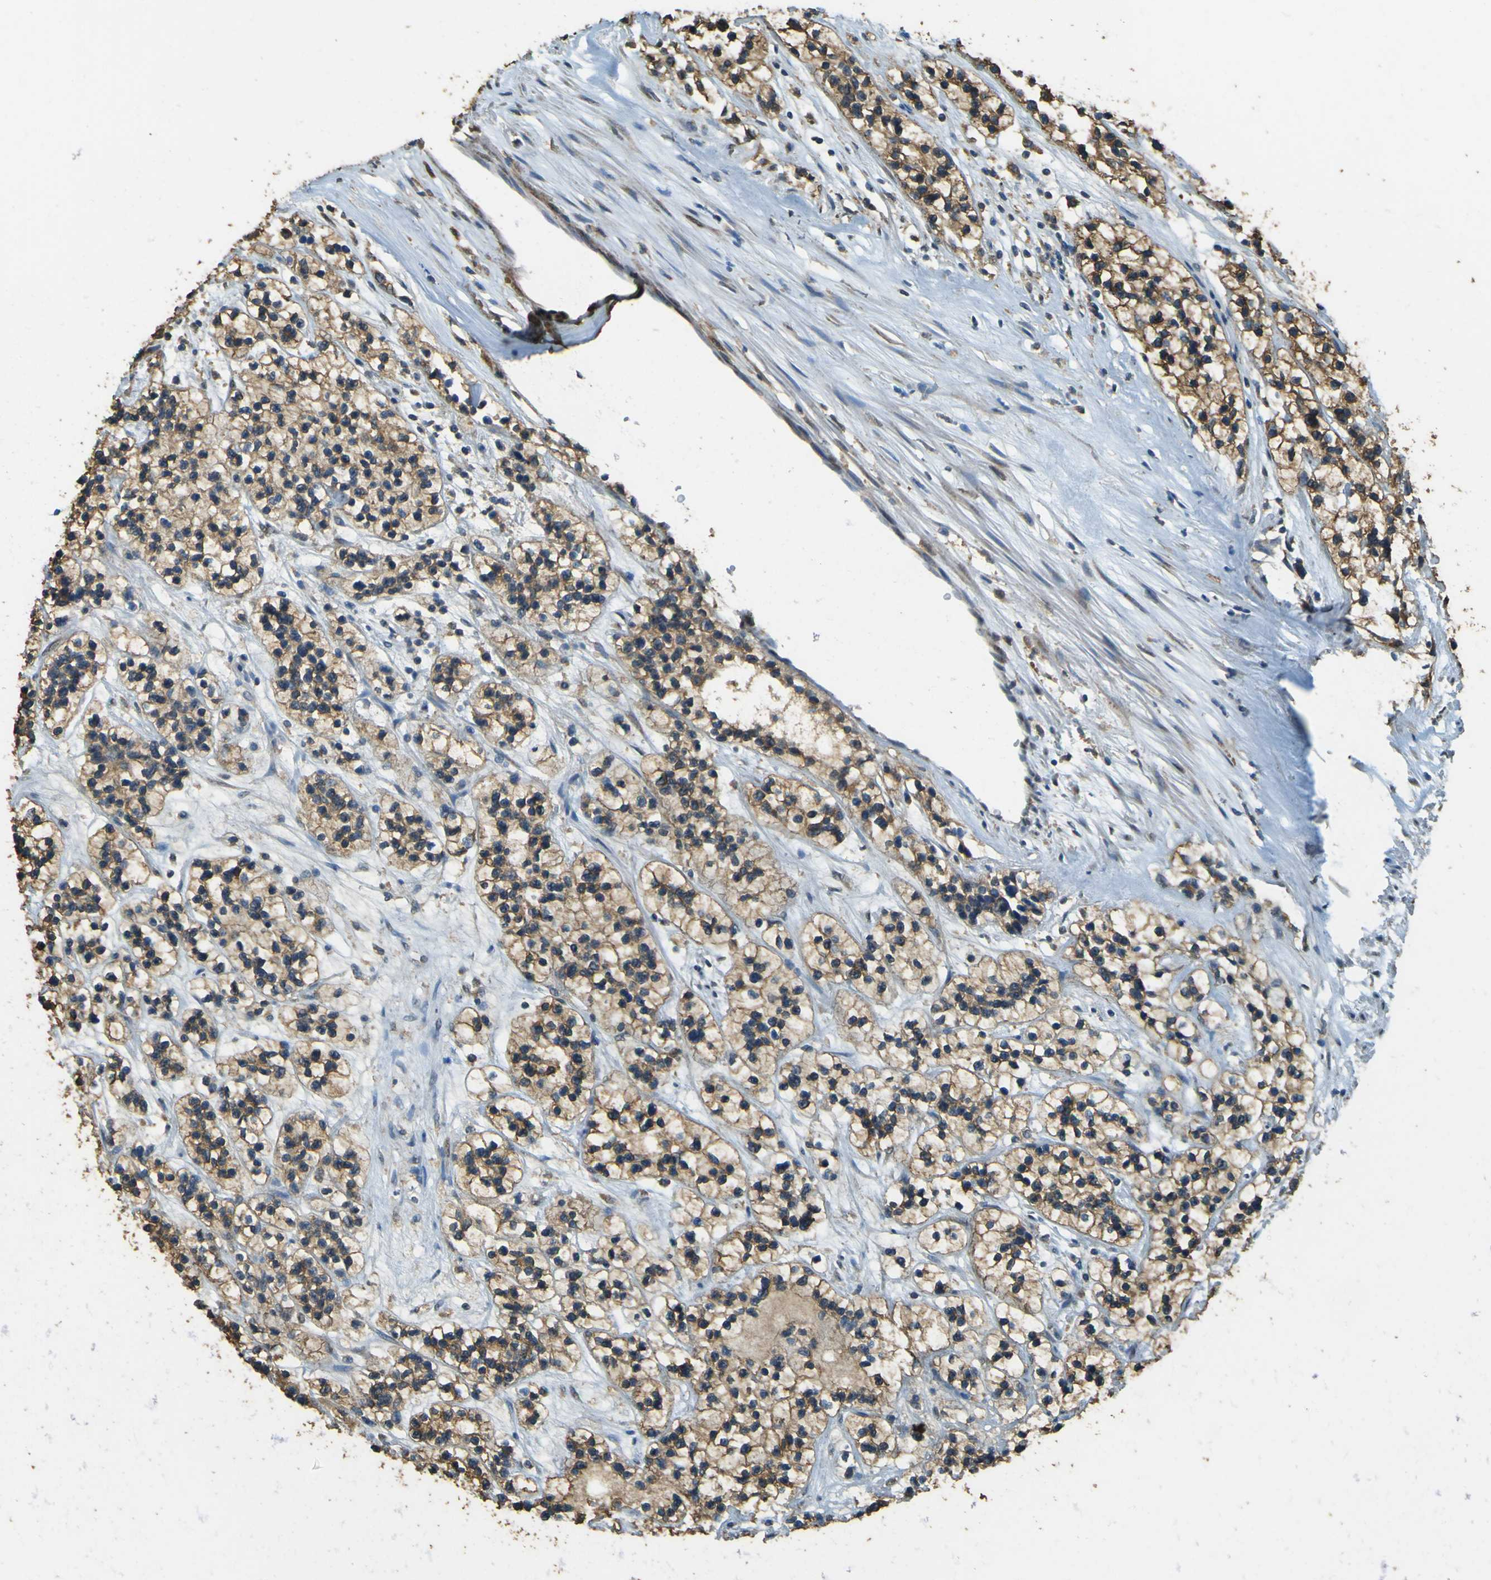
{"staining": {"intensity": "moderate", "quantity": ">75%", "location": "cytoplasmic/membranous"}, "tissue": "renal cancer", "cell_type": "Tumor cells", "image_type": "cancer", "snomed": [{"axis": "morphology", "description": "Adenocarcinoma, NOS"}, {"axis": "topography", "description": "Kidney"}], "caption": "A brown stain highlights moderate cytoplasmic/membranous staining of a protein in renal cancer (adenocarcinoma) tumor cells.", "gene": "GOLGA1", "patient": {"sex": "female", "age": 57}}